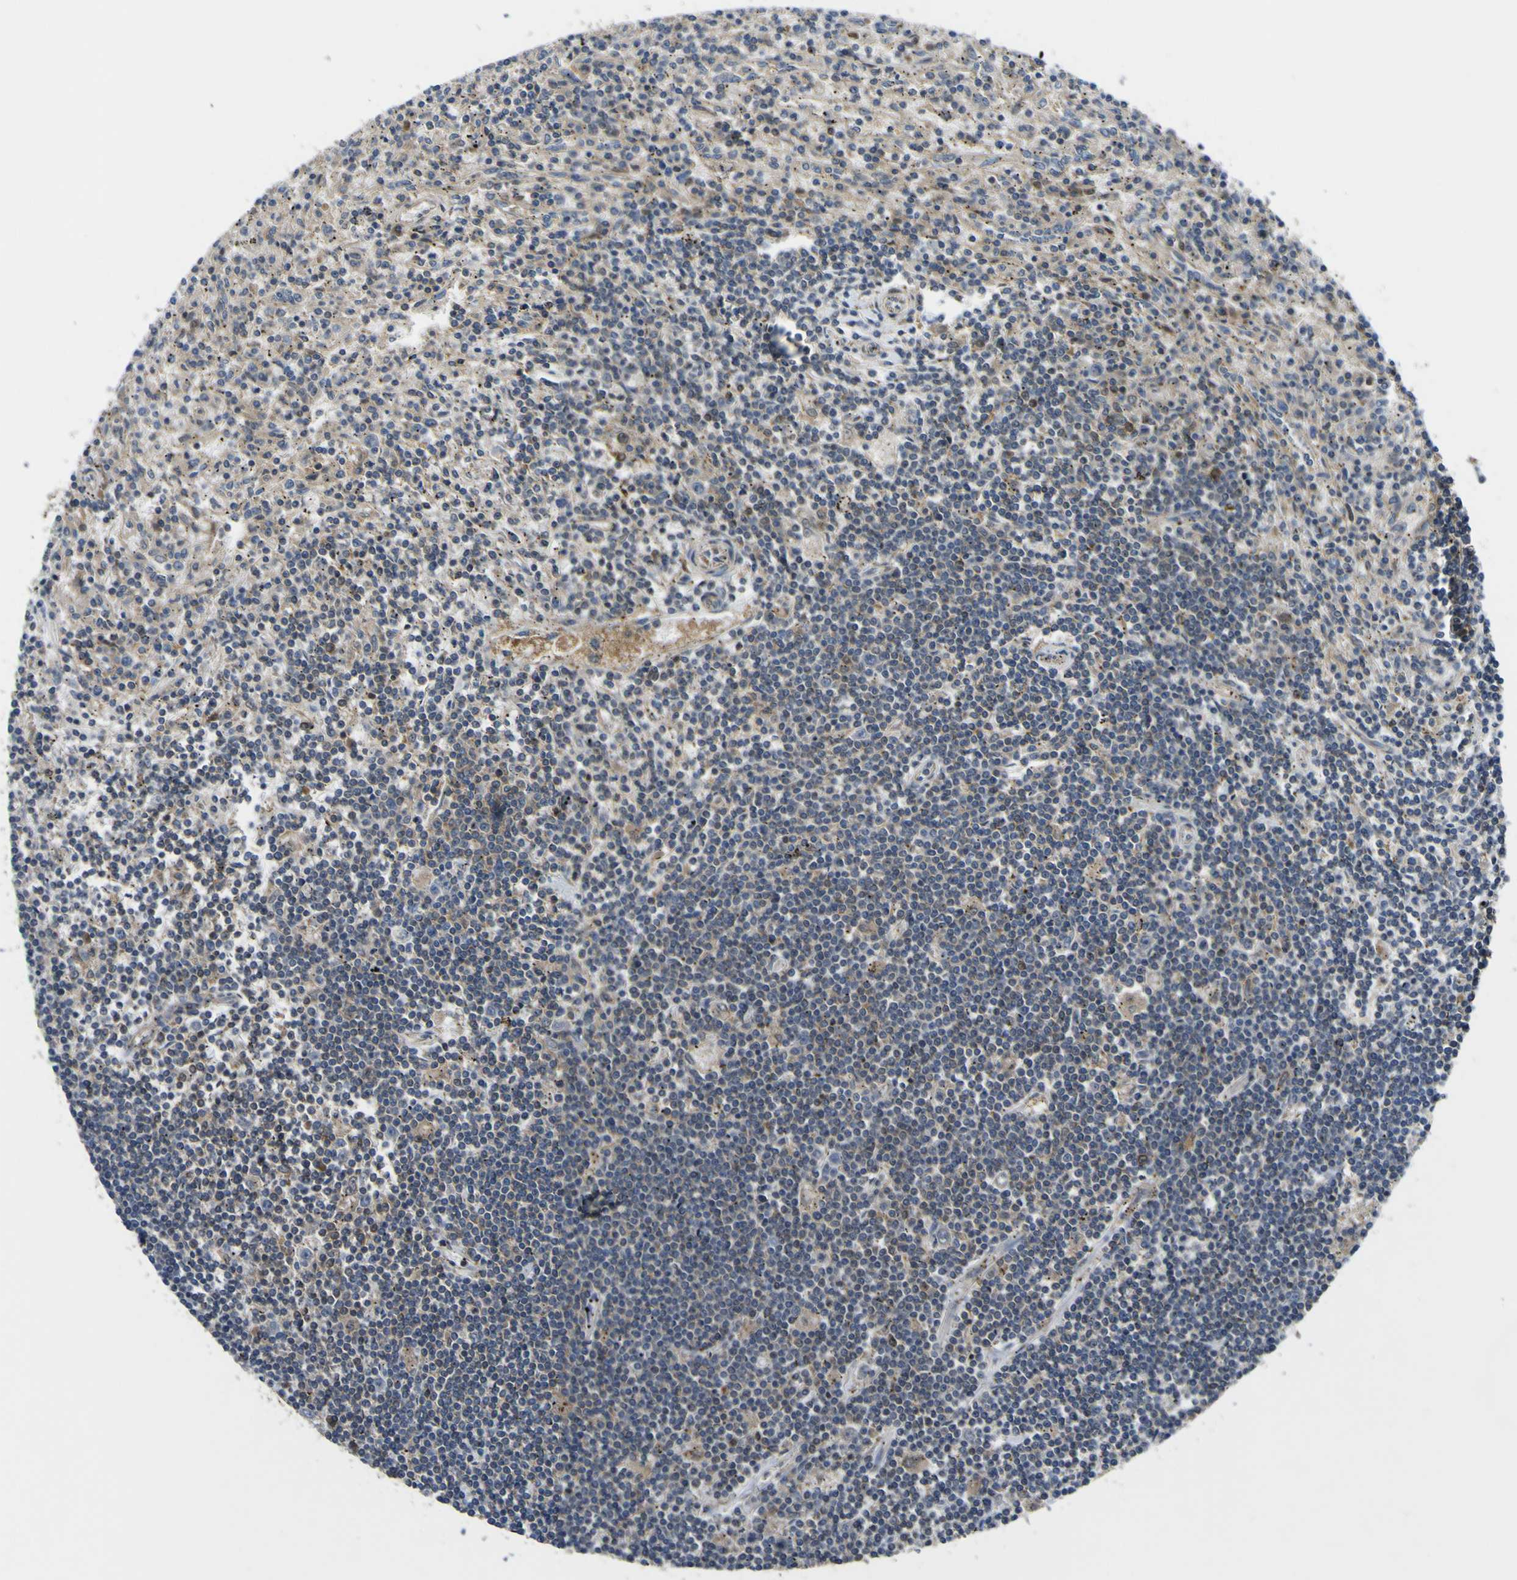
{"staining": {"intensity": "moderate", "quantity": "25%-75%", "location": "cytoplasmic/membranous"}, "tissue": "lymphoma", "cell_type": "Tumor cells", "image_type": "cancer", "snomed": [{"axis": "morphology", "description": "Malignant lymphoma, non-Hodgkin's type, Low grade"}, {"axis": "topography", "description": "Spleen"}], "caption": "About 25%-75% of tumor cells in lymphoma show moderate cytoplasmic/membranous protein staining as visualized by brown immunohistochemical staining.", "gene": "EML2", "patient": {"sex": "male", "age": 76}}